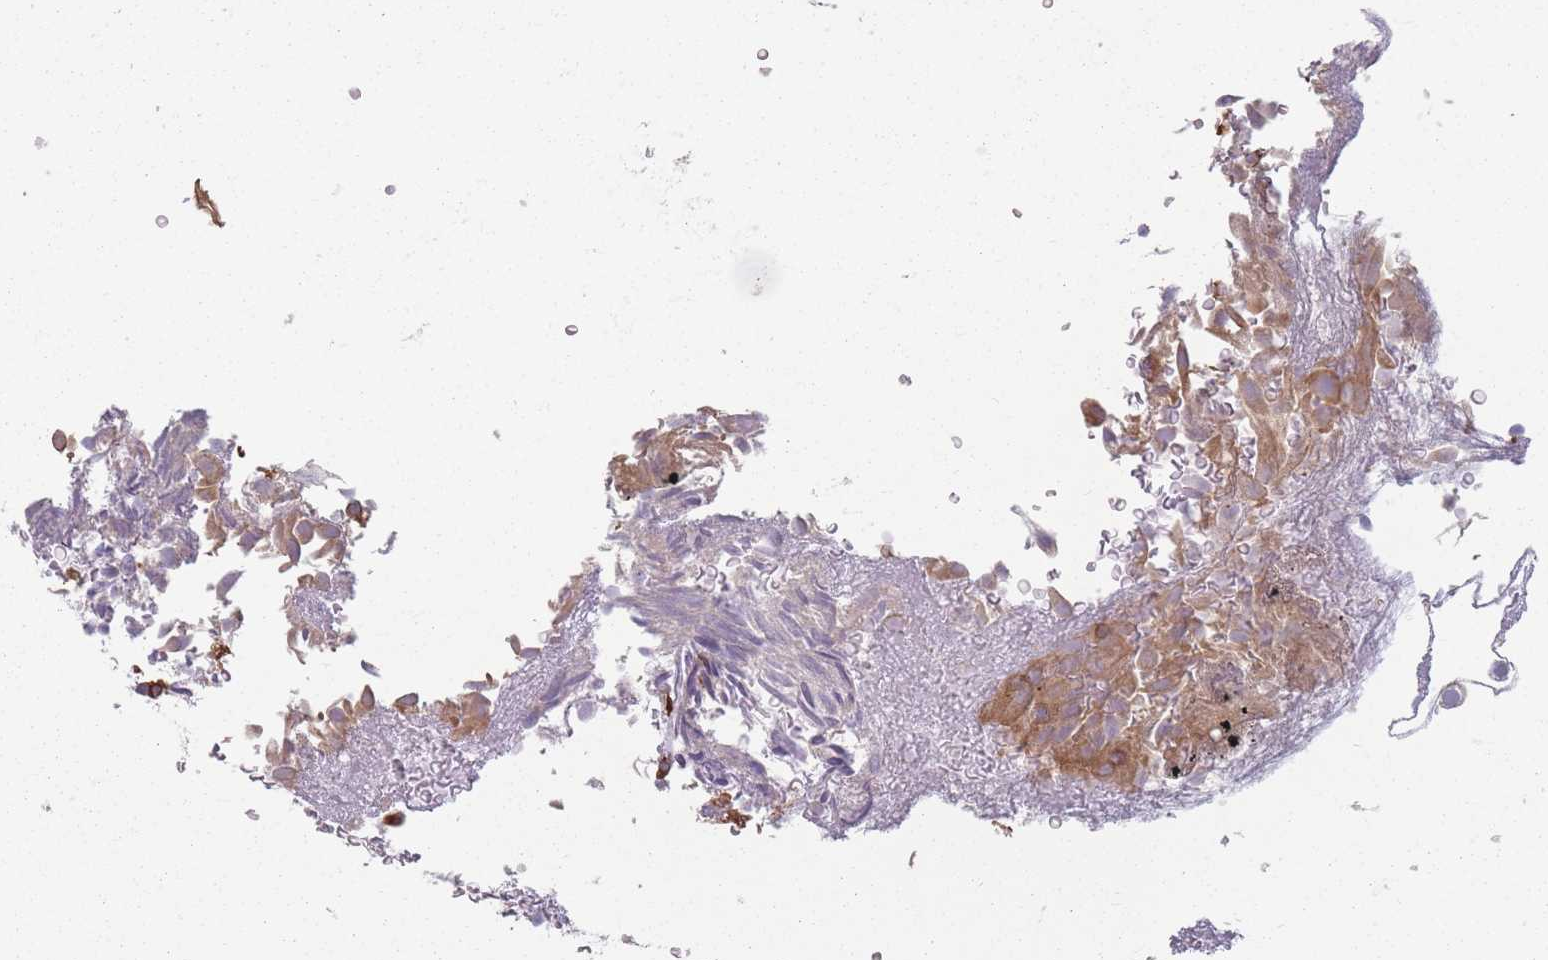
{"staining": {"intensity": "moderate", "quantity": ">75%", "location": "cytoplasmic/membranous"}, "tissue": "urothelial cancer", "cell_type": "Tumor cells", "image_type": "cancer", "snomed": [{"axis": "morphology", "description": "Urothelial carcinoma, Low grade"}, {"axis": "topography", "description": "Urinary bladder"}], "caption": "DAB (3,3'-diaminobenzidine) immunohistochemical staining of urothelial cancer exhibits moderate cytoplasmic/membranous protein expression in approximately >75% of tumor cells.", "gene": "HSBP1L1", "patient": {"sex": "male", "age": 78}}